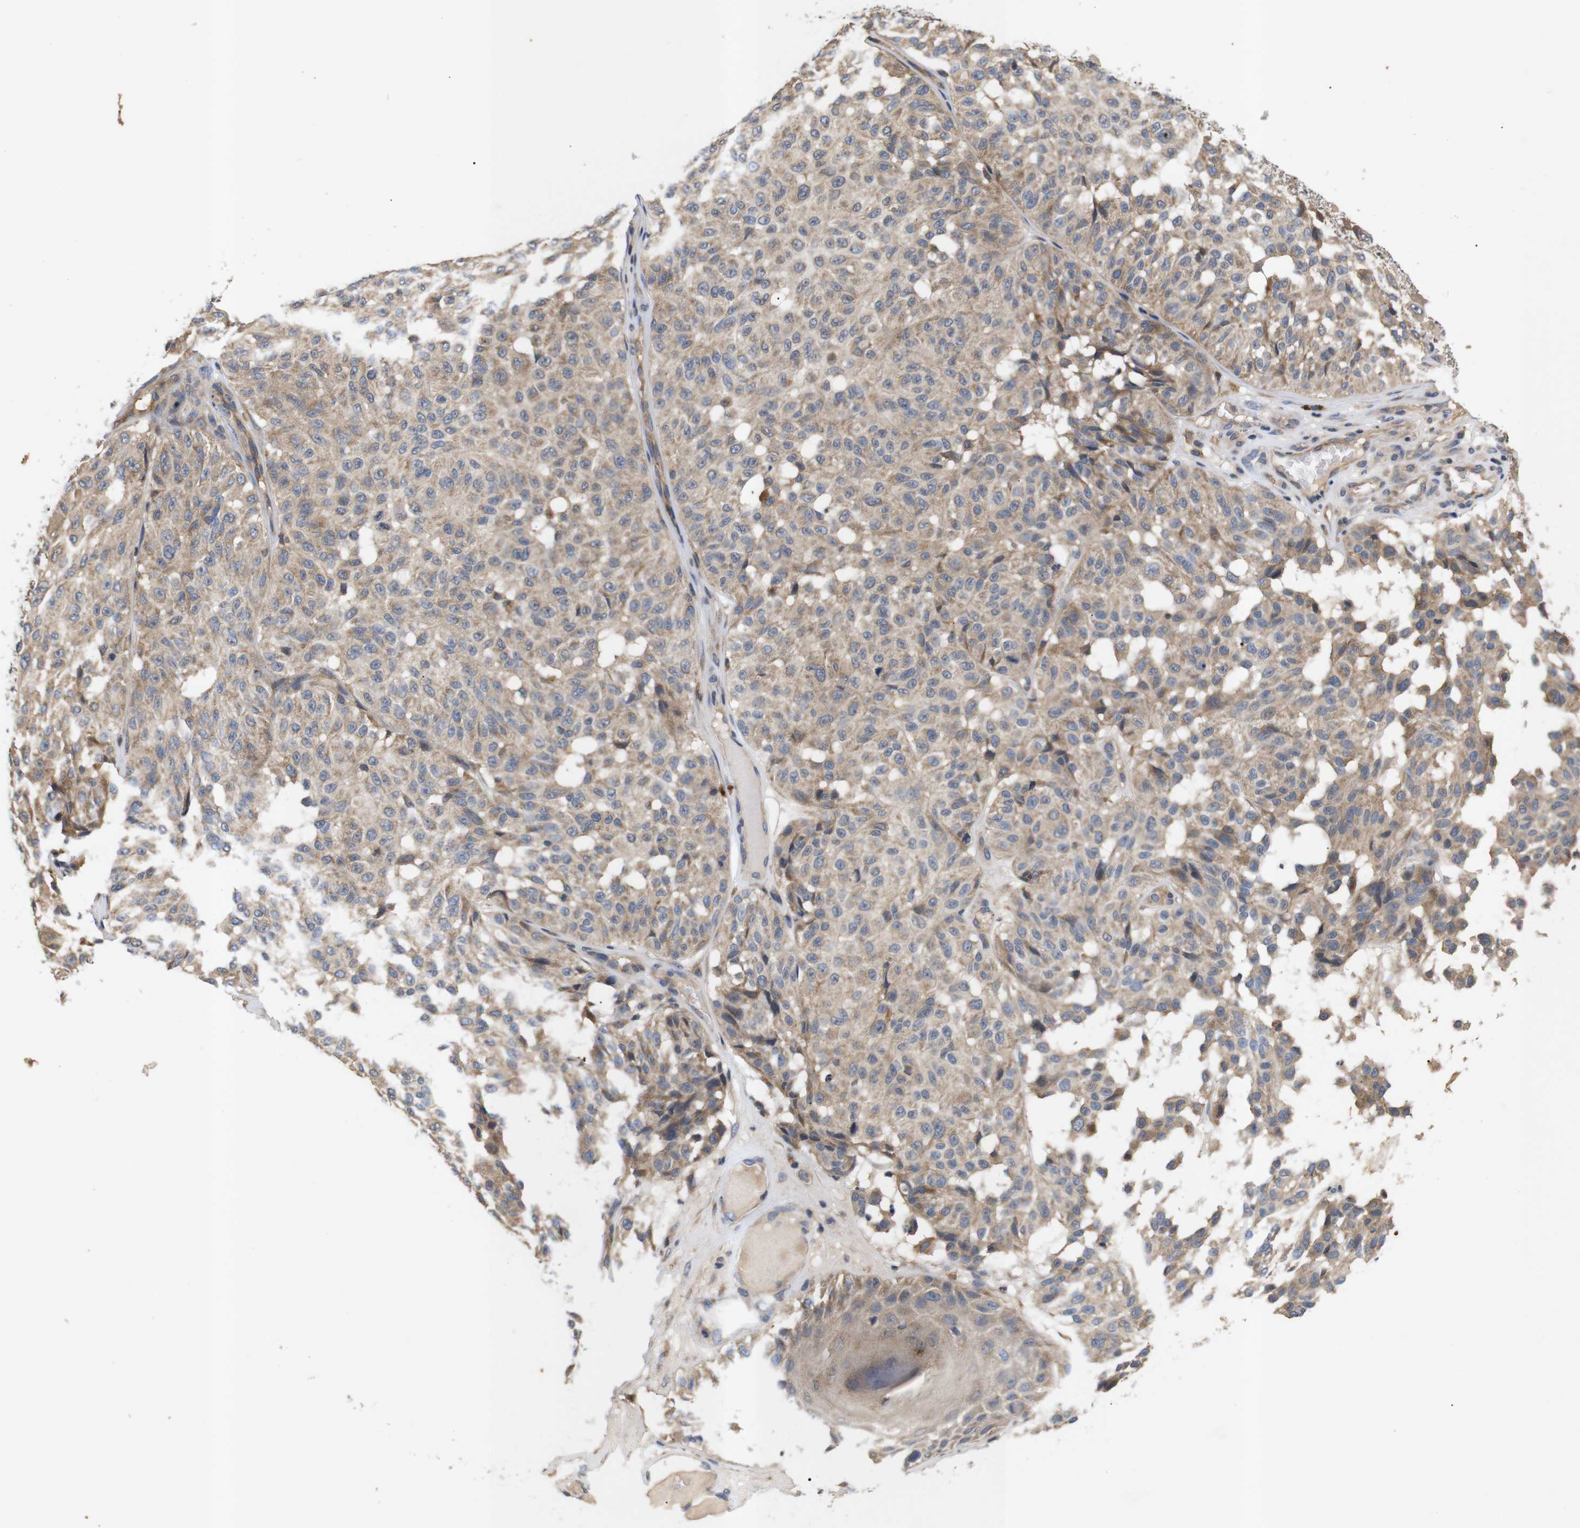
{"staining": {"intensity": "moderate", "quantity": ">75%", "location": "cytoplasmic/membranous"}, "tissue": "melanoma", "cell_type": "Tumor cells", "image_type": "cancer", "snomed": [{"axis": "morphology", "description": "Malignant melanoma, NOS"}, {"axis": "topography", "description": "Skin"}], "caption": "IHC (DAB) staining of melanoma shows moderate cytoplasmic/membranous protein positivity in about >75% of tumor cells. (Brightfield microscopy of DAB IHC at high magnification).", "gene": "RIPK1", "patient": {"sex": "female", "age": 46}}